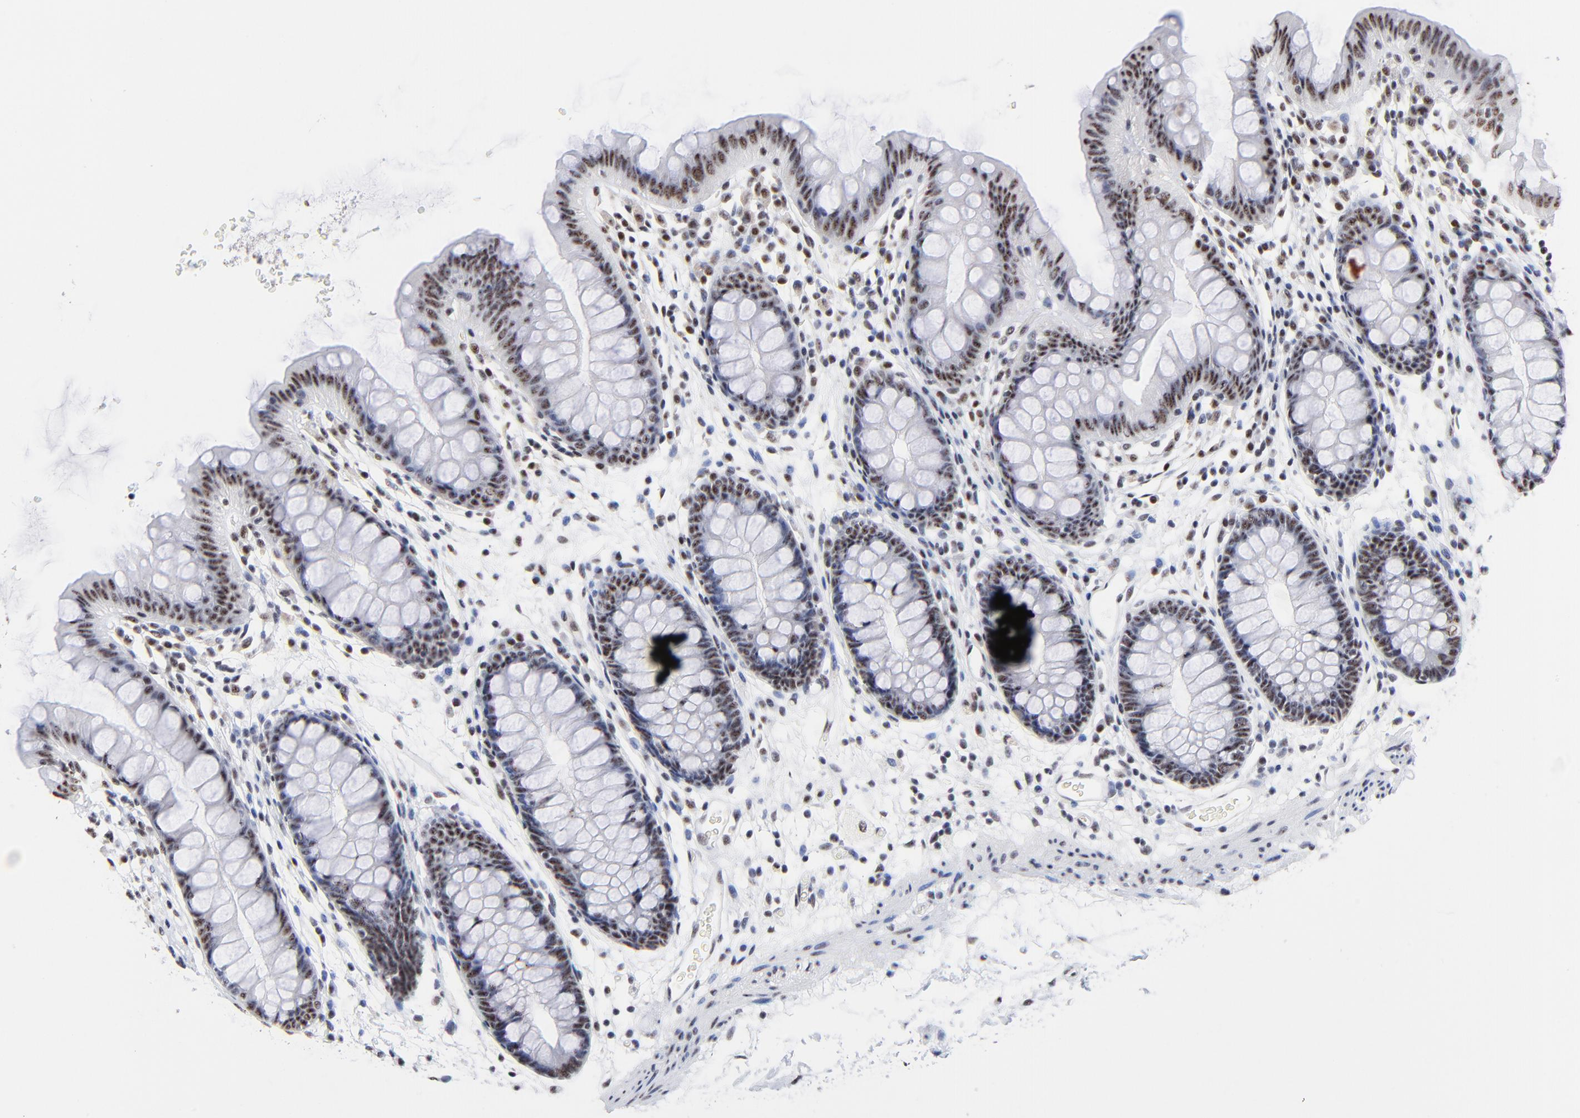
{"staining": {"intensity": "weak", "quantity": ">75%", "location": "nuclear"}, "tissue": "colon", "cell_type": "Endothelial cells", "image_type": "normal", "snomed": [{"axis": "morphology", "description": "Normal tissue, NOS"}, {"axis": "topography", "description": "Smooth muscle"}, {"axis": "topography", "description": "Colon"}], "caption": "This histopathology image exhibits immunohistochemistry (IHC) staining of benign colon, with low weak nuclear expression in approximately >75% of endothelial cells.", "gene": "MBD4", "patient": {"sex": "male", "age": 67}}